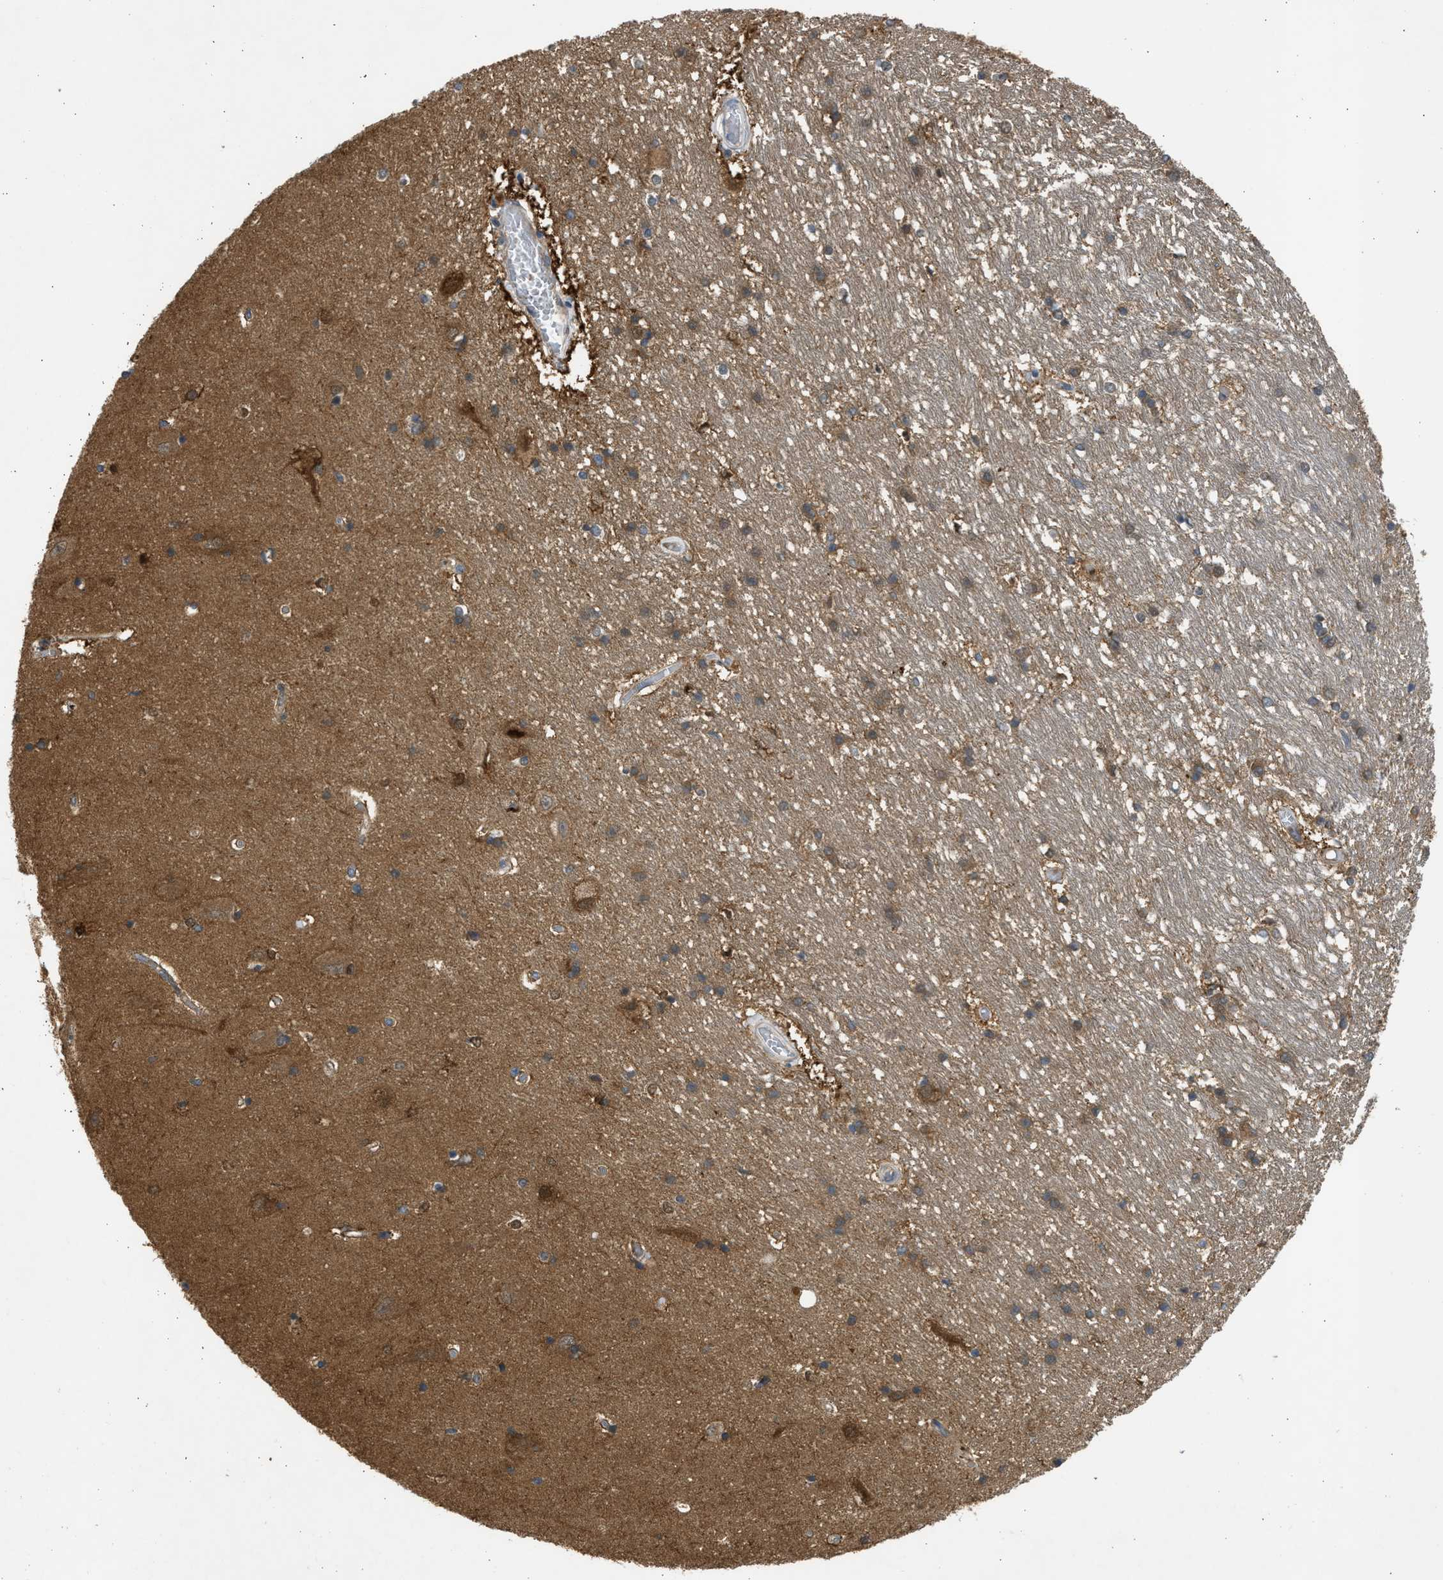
{"staining": {"intensity": "moderate", "quantity": ">75%", "location": "cytoplasmic/membranous"}, "tissue": "hippocampus", "cell_type": "Glial cells", "image_type": "normal", "snomed": [{"axis": "morphology", "description": "Normal tissue, NOS"}, {"axis": "topography", "description": "Hippocampus"}], "caption": "Immunohistochemistry (IHC) photomicrograph of unremarkable human hippocampus stained for a protein (brown), which displays medium levels of moderate cytoplasmic/membranous staining in about >75% of glial cells.", "gene": "MAPK7", "patient": {"sex": "male", "age": 45}}